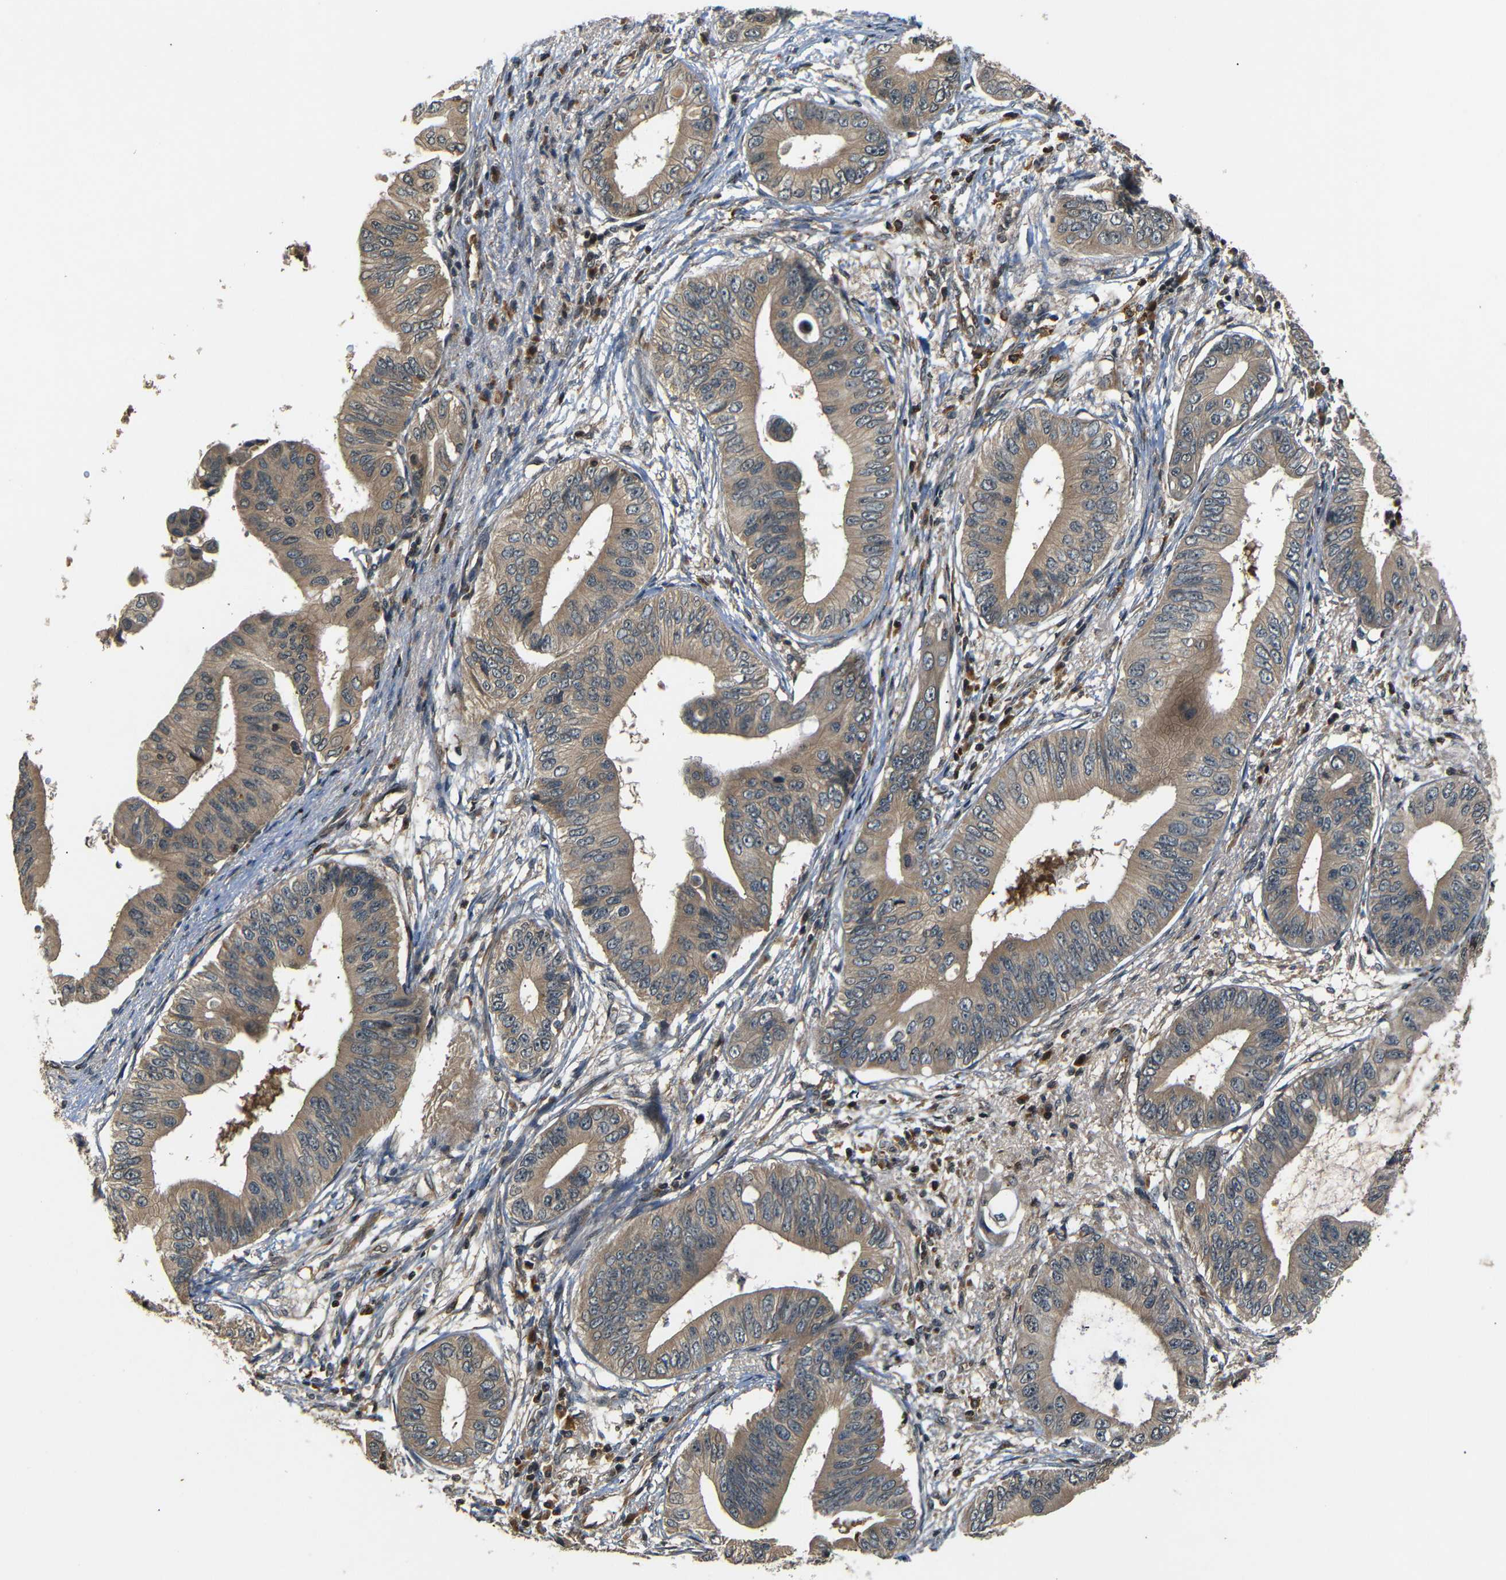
{"staining": {"intensity": "moderate", "quantity": ">75%", "location": "cytoplasmic/membranous"}, "tissue": "pancreatic cancer", "cell_type": "Tumor cells", "image_type": "cancer", "snomed": [{"axis": "morphology", "description": "Adenocarcinoma, NOS"}, {"axis": "topography", "description": "Pancreas"}], "caption": "There is medium levels of moderate cytoplasmic/membranous staining in tumor cells of pancreatic cancer (adenocarcinoma), as demonstrated by immunohistochemical staining (brown color).", "gene": "TANK", "patient": {"sex": "male", "age": 77}}